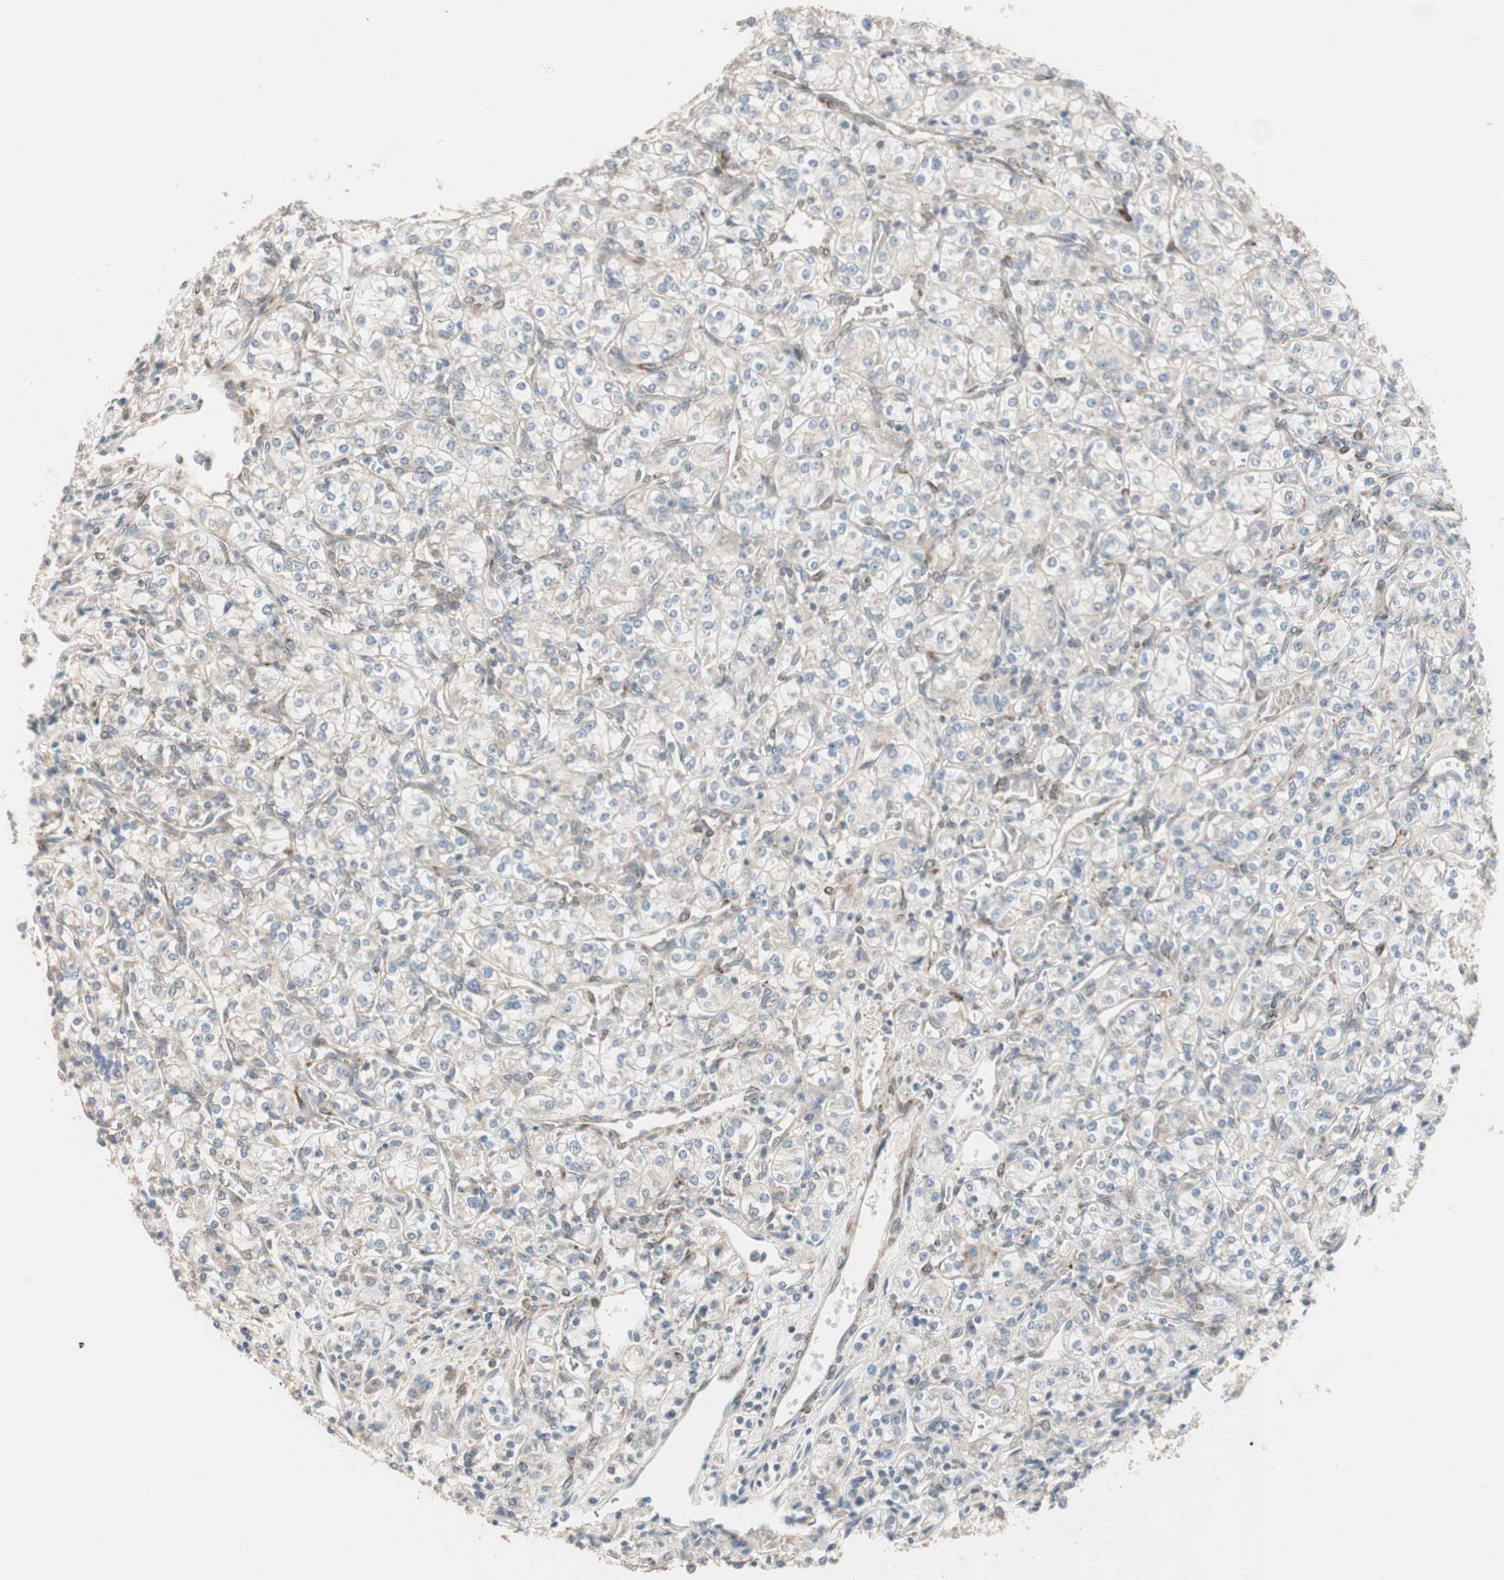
{"staining": {"intensity": "negative", "quantity": "none", "location": "none"}, "tissue": "renal cancer", "cell_type": "Tumor cells", "image_type": "cancer", "snomed": [{"axis": "morphology", "description": "Adenocarcinoma, NOS"}, {"axis": "topography", "description": "Kidney"}], "caption": "Immunohistochemistry (IHC) micrograph of human renal adenocarcinoma stained for a protein (brown), which reveals no positivity in tumor cells.", "gene": "PPP2R5E", "patient": {"sex": "male", "age": 77}}